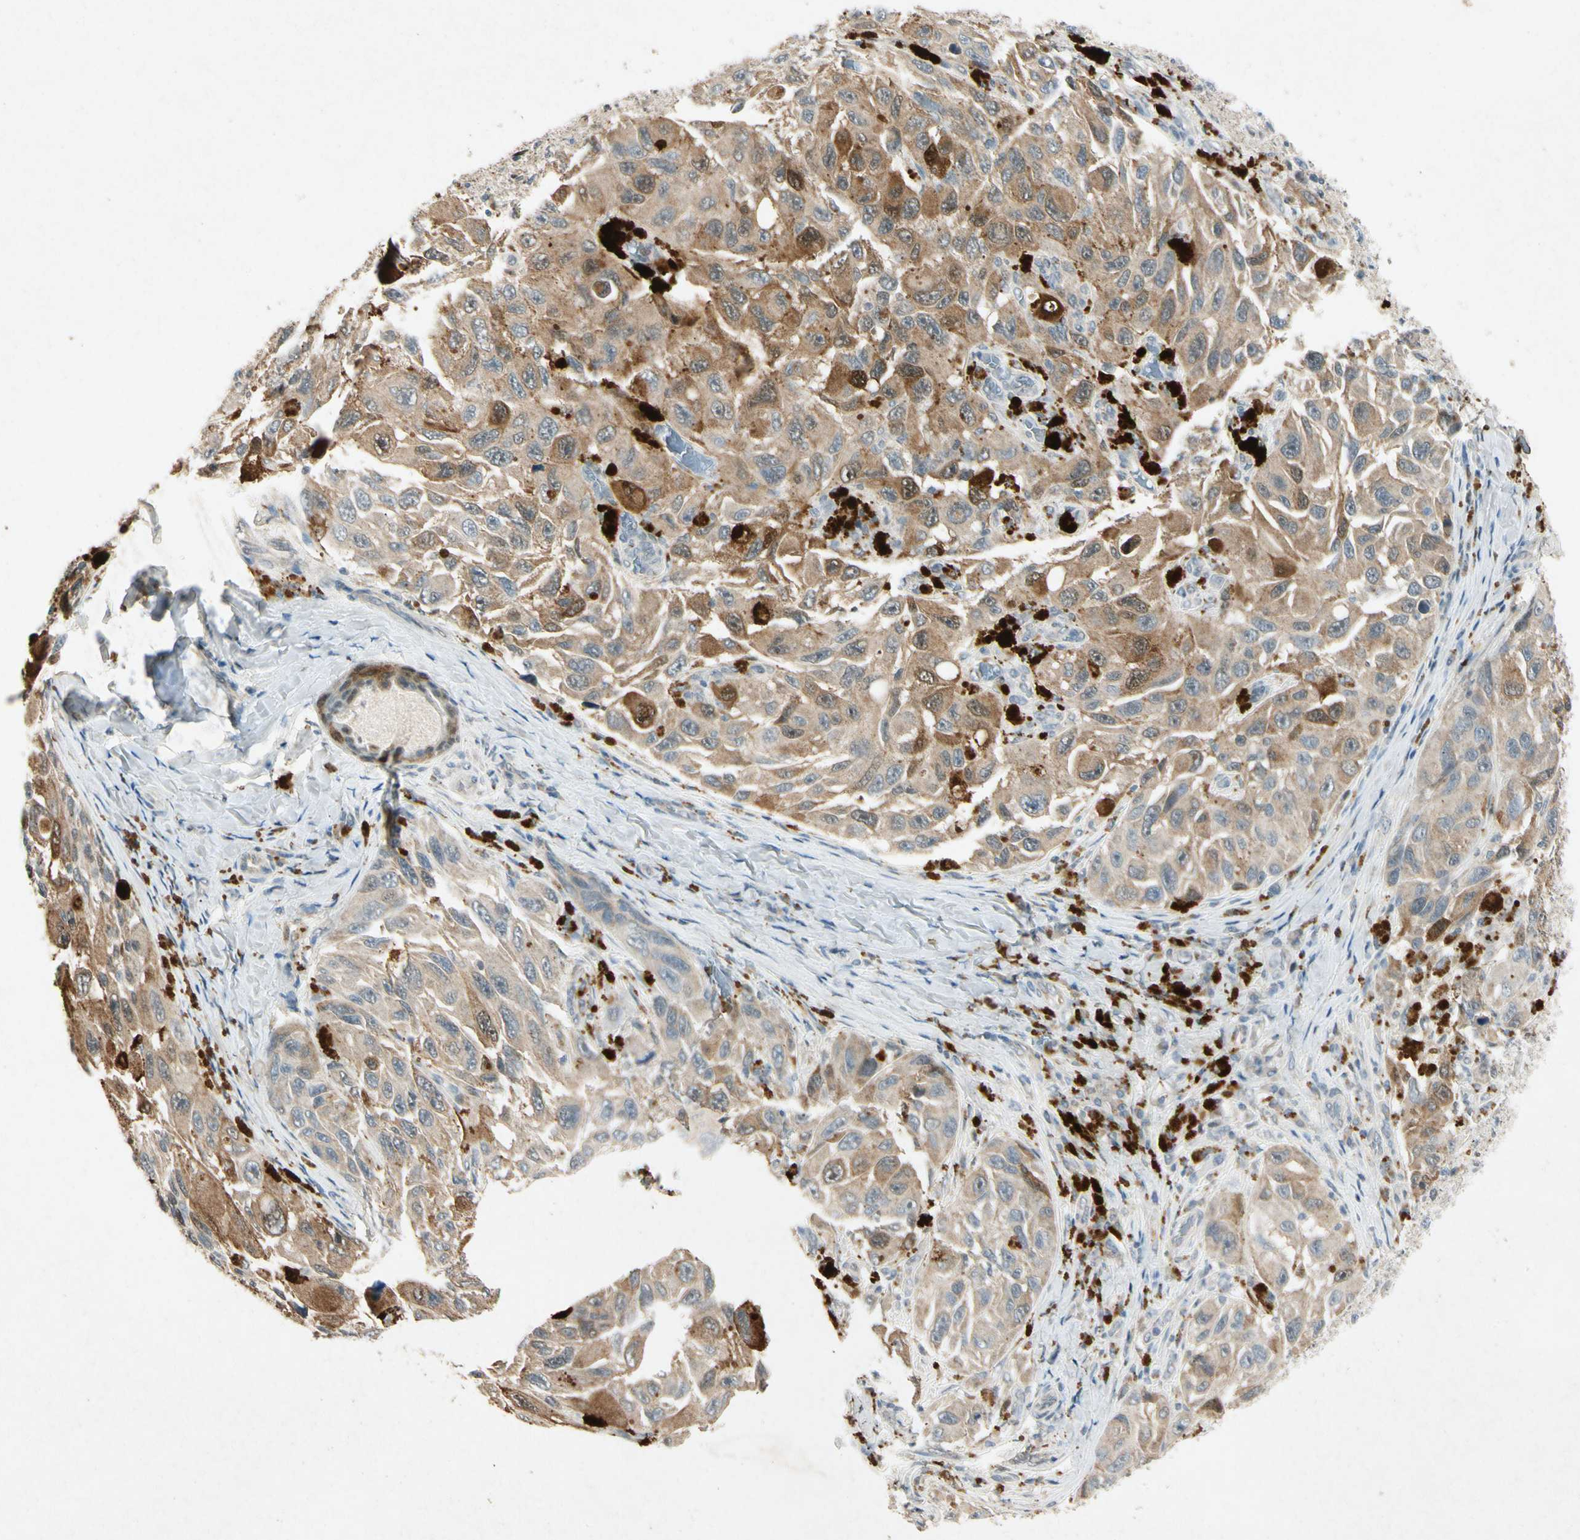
{"staining": {"intensity": "moderate", "quantity": ">75%", "location": "cytoplasmic/membranous"}, "tissue": "melanoma", "cell_type": "Tumor cells", "image_type": "cancer", "snomed": [{"axis": "morphology", "description": "Malignant melanoma, NOS"}, {"axis": "topography", "description": "Skin"}], "caption": "The immunohistochemical stain highlights moderate cytoplasmic/membranous staining in tumor cells of malignant melanoma tissue.", "gene": "HSPA1B", "patient": {"sex": "female", "age": 73}}